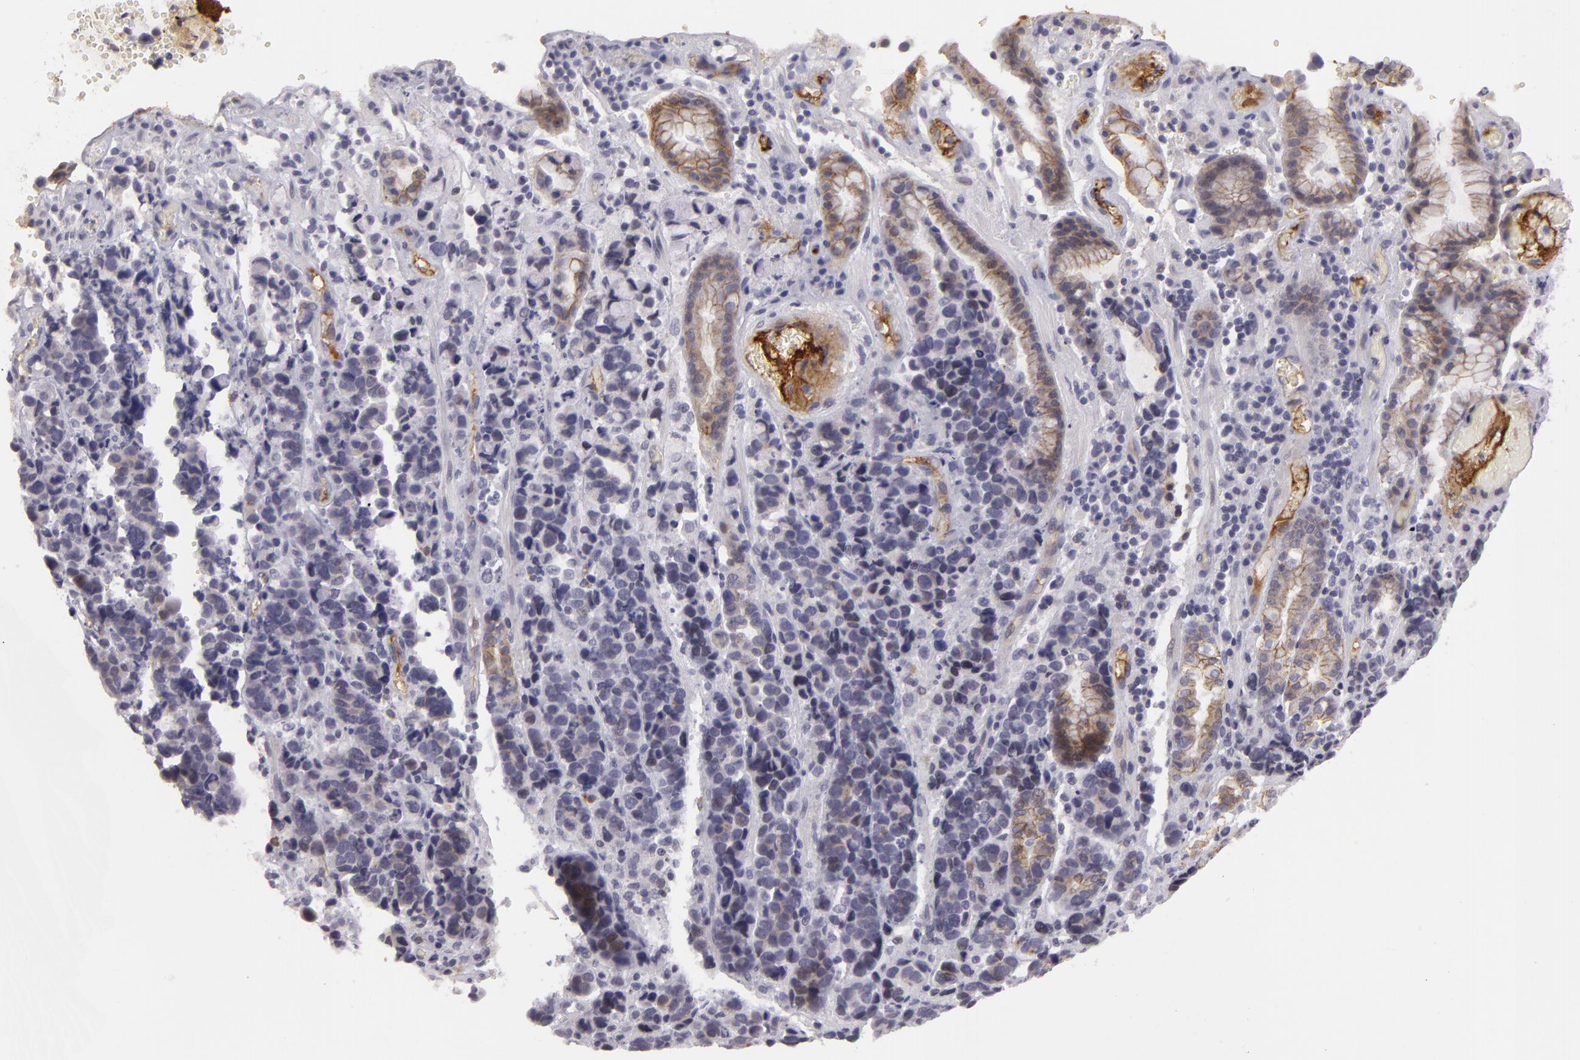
{"staining": {"intensity": "negative", "quantity": "none", "location": "none"}, "tissue": "stomach cancer", "cell_type": "Tumor cells", "image_type": "cancer", "snomed": [{"axis": "morphology", "description": "Adenocarcinoma, NOS"}, {"axis": "topography", "description": "Stomach, upper"}], "caption": "The histopathology image exhibits no significant expression in tumor cells of stomach cancer.", "gene": "CTNNB1", "patient": {"sex": "male", "age": 71}}